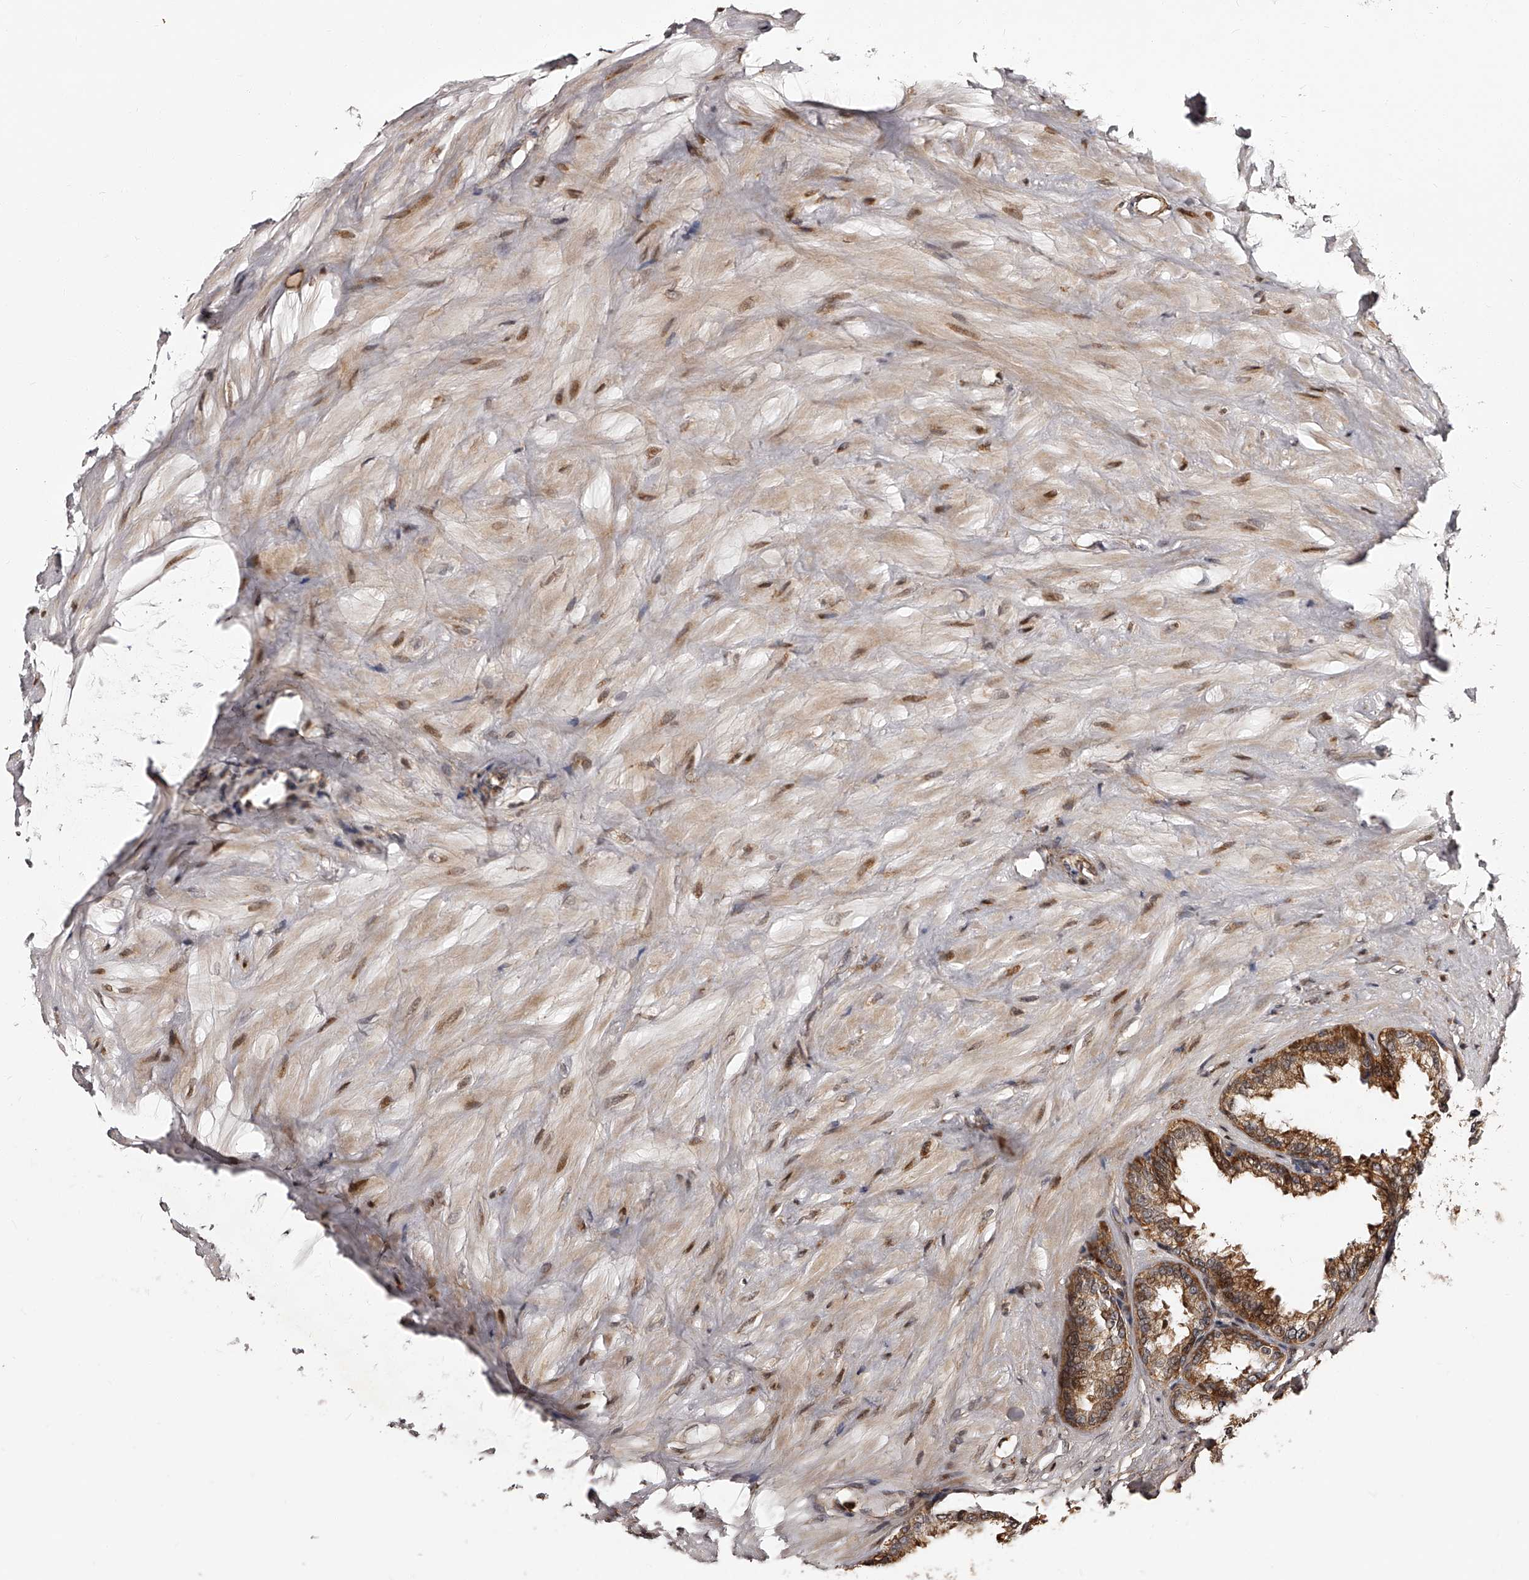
{"staining": {"intensity": "strong", "quantity": "25%-75%", "location": "cytoplasmic/membranous,nuclear"}, "tissue": "seminal vesicle", "cell_type": "Glandular cells", "image_type": "normal", "snomed": [{"axis": "morphology", "description": "Normal tissue, NOS"}, {"axis": "topography", "description": "Seminal veicle"}], "caption": "IHC (DAB) staining of normal seminal vesicle shows strong cytoplasmic/membranous,nuclear protein staining in approximately 25%-75% of glandular cells. The protein of interest is stained brown, and the nuclei are stained in blue (DAB IHC with brightfield microscopy, high magnification).", "gene": "RSC1A1", "patient": {"sex": "male", "age": 64}}